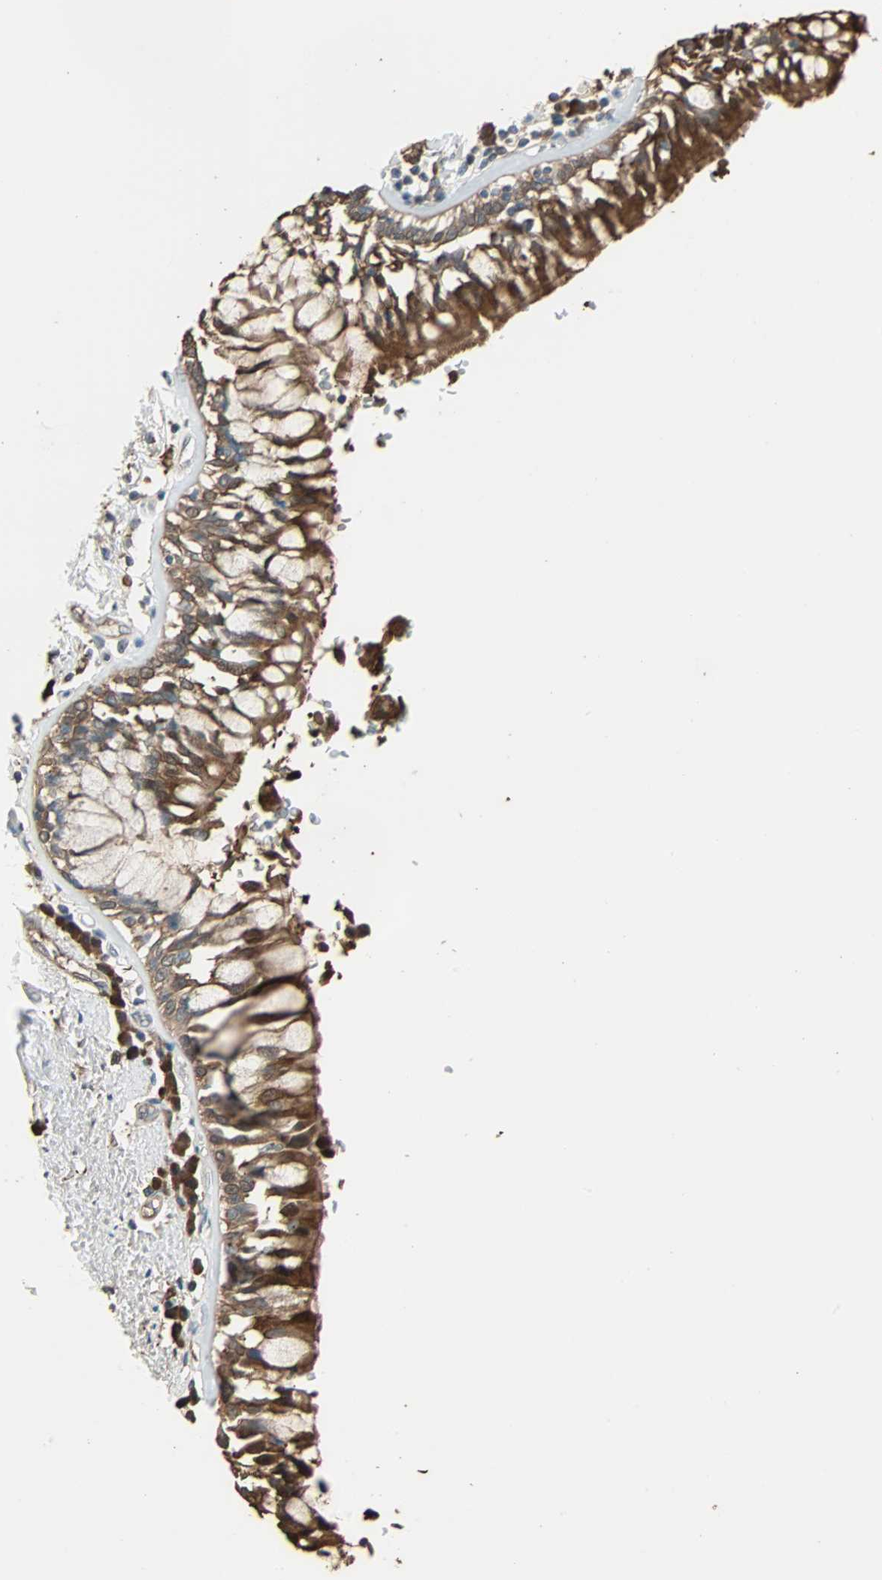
{"staining": {"intensity": "strong", "quantity": ">75%", "location": "cytoplasmic/membranous"}, "tissue": "bronchus", "cell_type": "Respiratory epithelial cells", "image_type": "normal", "snomed": [{"axis": "morphology", "description": "Normal tissue, NOS"}, {"axis": "morphology", "description": "Adenocarcinoma, NOS"}, {"axis": "topography", "description": "Bronchus"}, {"axis": "topography", "description": "Lung"}], "caption": "Immunohistochemical staining of benign human bronchus demonstrates >75% levels of strong cytoplasmic/membranous protein expression in about >75% of respiratory epithelial cells.", "gene": "PRDX1", "patient": {"sex": "male", "age": 71}}